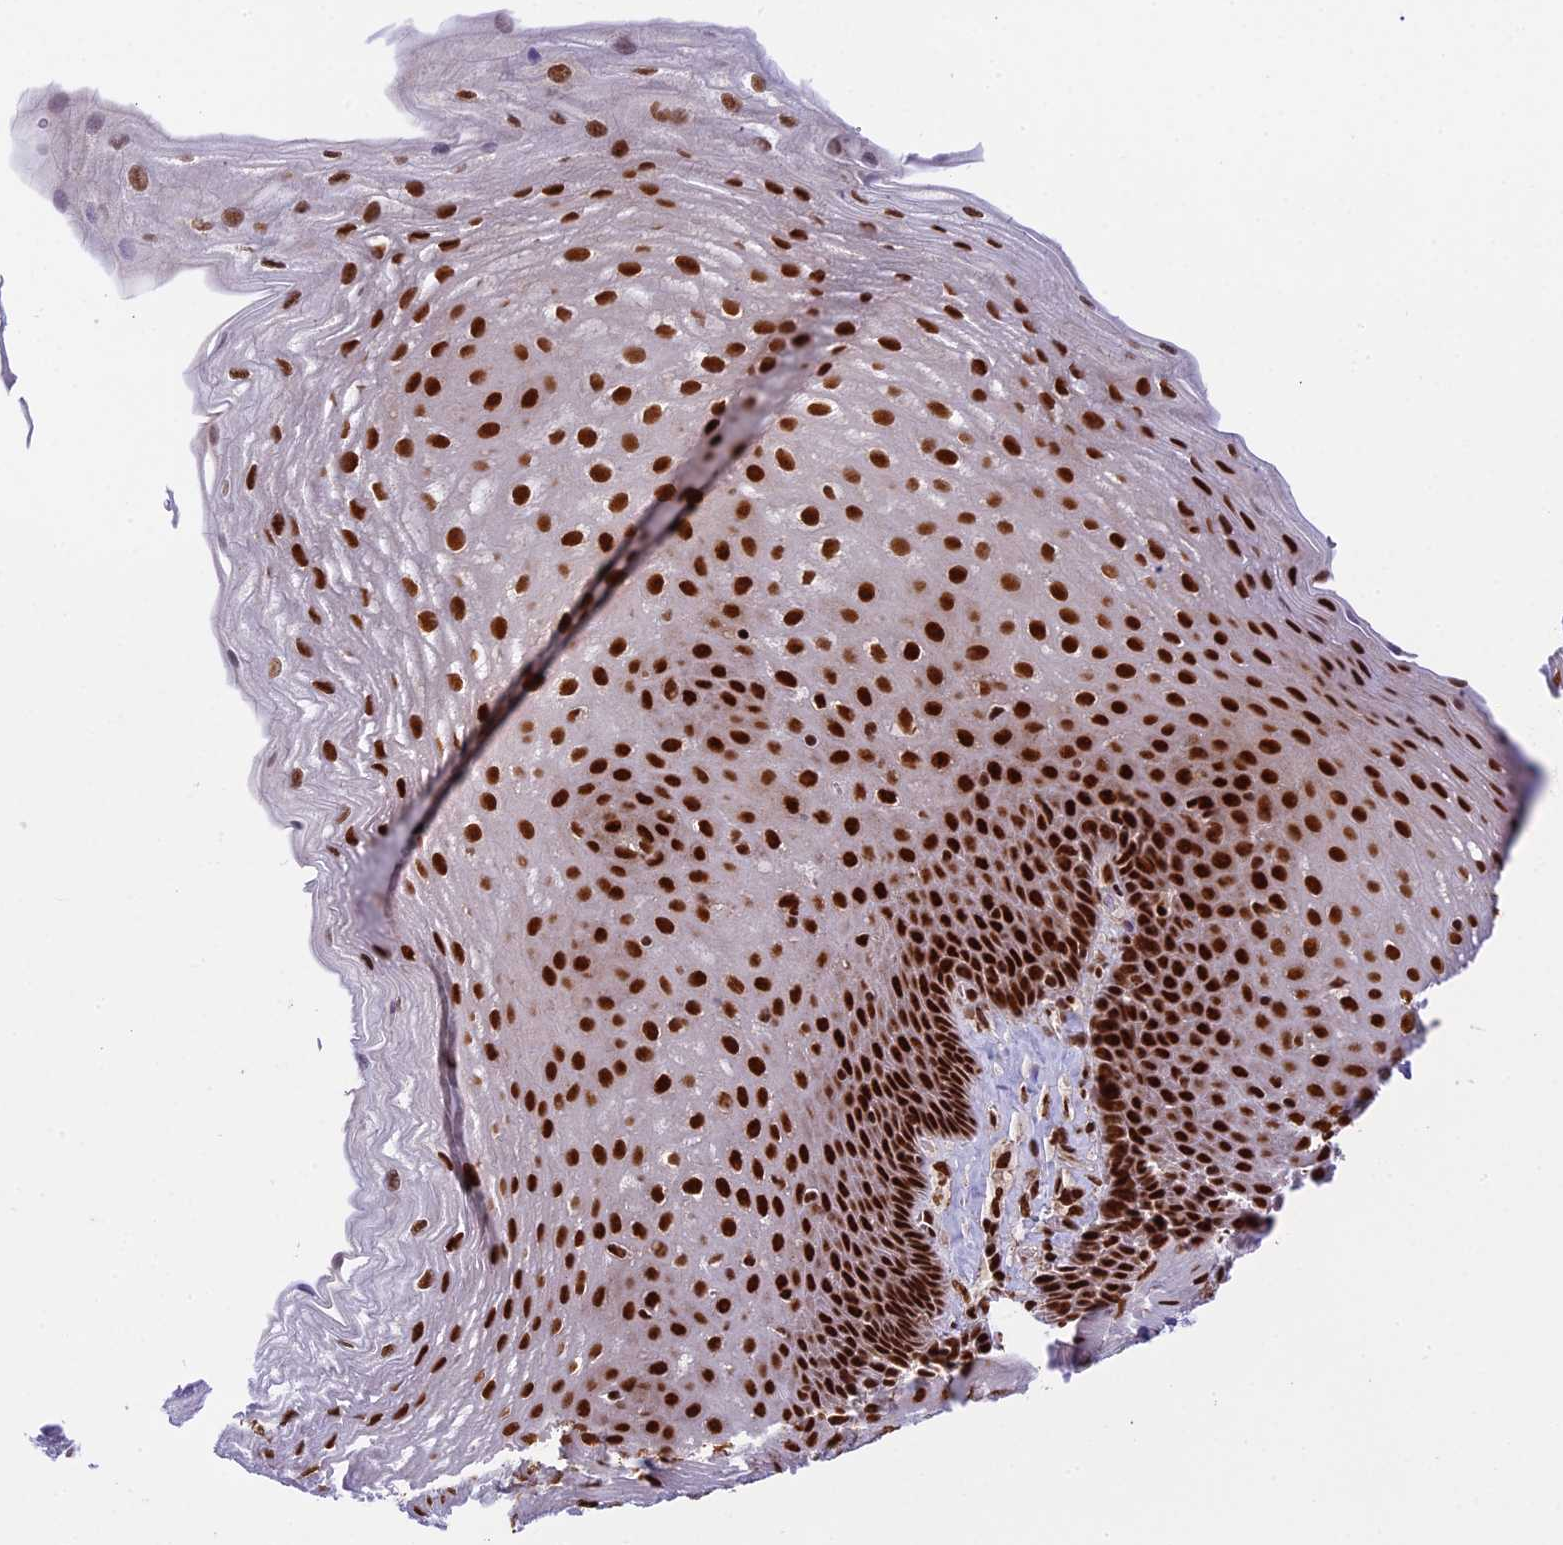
{"staining": {"intensity": "strong", "quantity": ">75%", "location": "nuclear"}, "tissue": "esophagus", "cell_type": "Squamous epithelial cells", "image_type": "normal", "snomed": [{"axis": "morphology", "description": "Normal tissue, NOS"}, {"axis": "topography", "description": "Esophagus"}], "caption": "Immunohistochemical staining of normal esophagus shows high levels of strong nuclear staining in about >75% of squamous epithelial cells.", "gene": "RAMACL", "patient": {"sex": "female", "age": 66}}